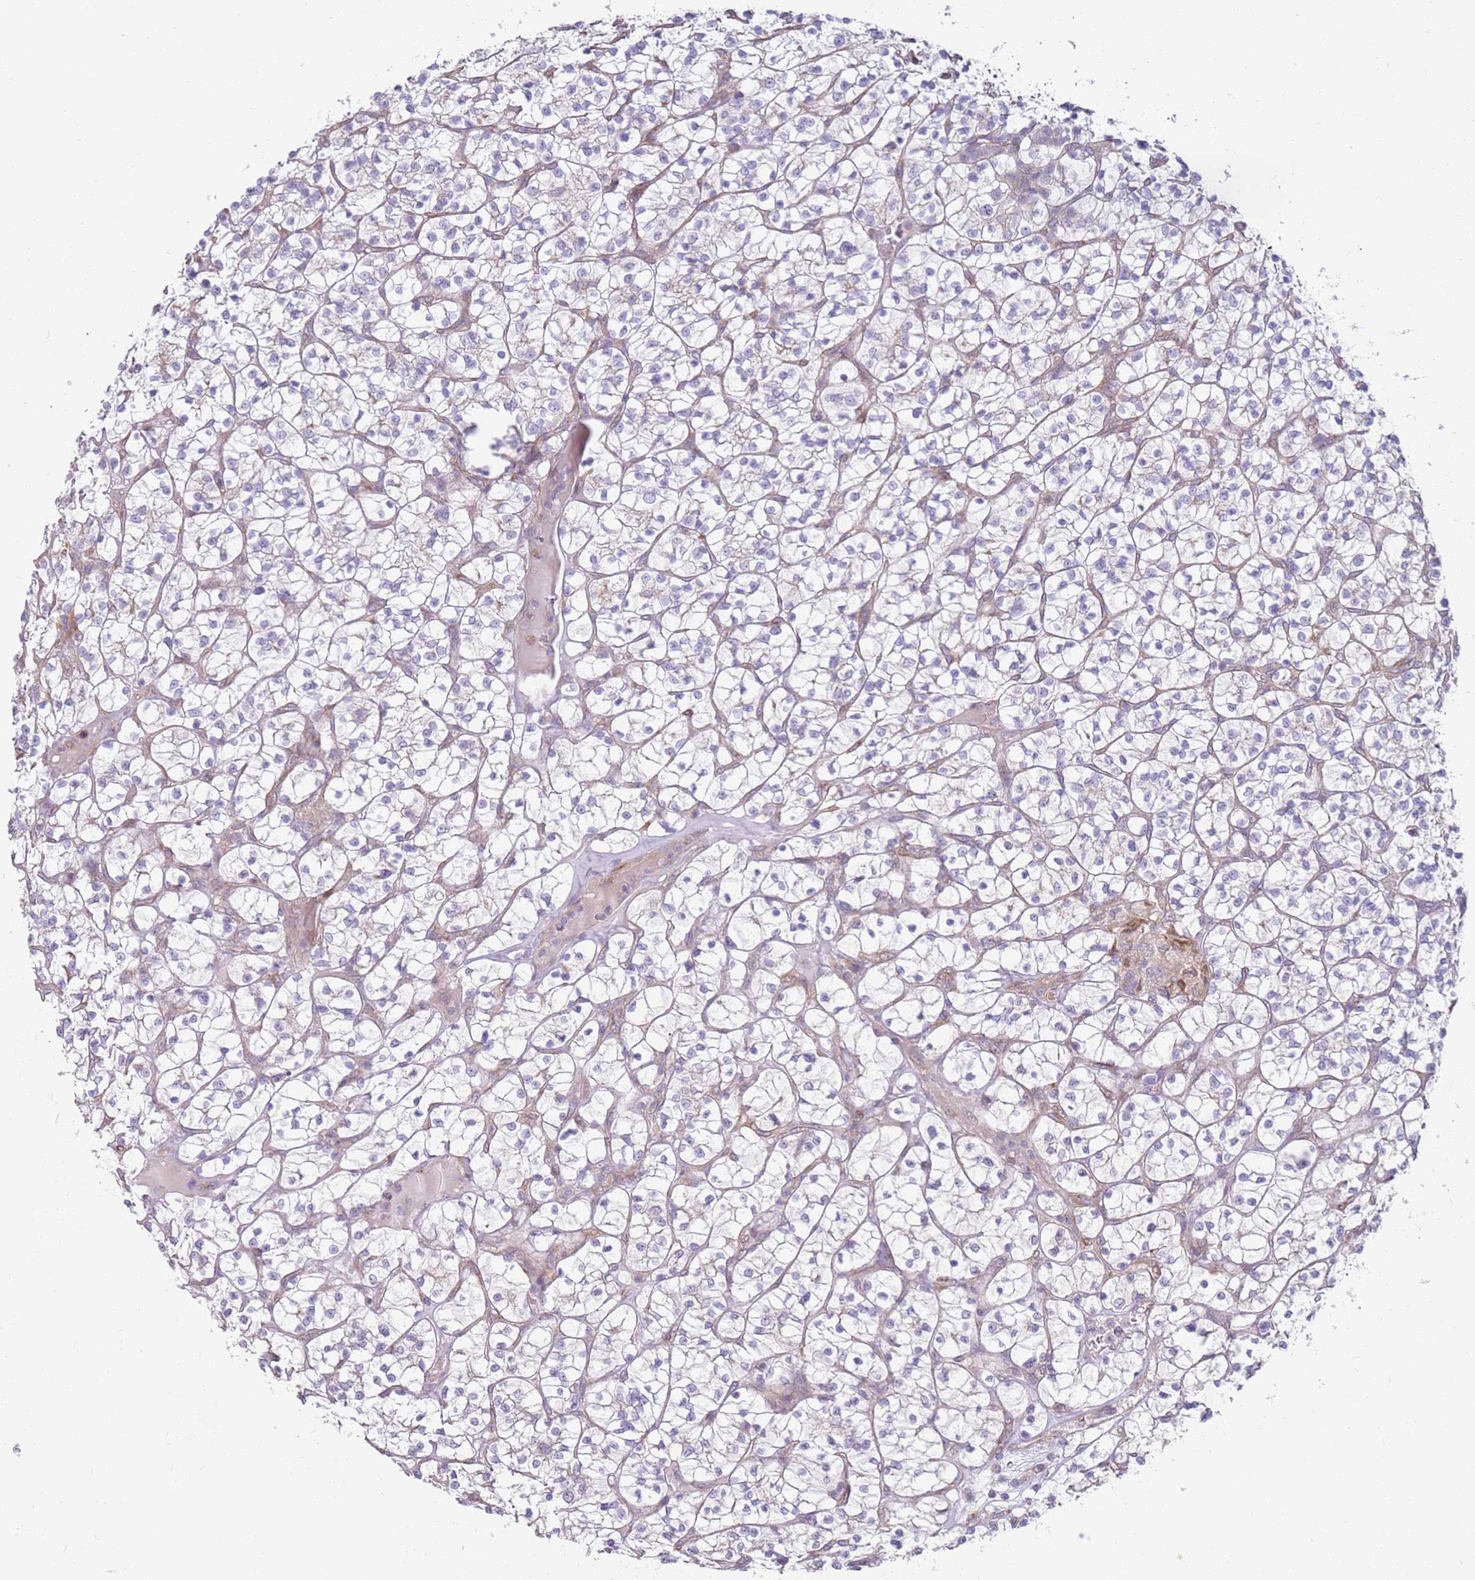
{"staining": {"intensity": "negative", "quantity": "none", "location": "none"}, "tissue": "renal cancer", "cell_type": "Tumor cells", "image_type": "cancer", "snomed": [{"axis": "morphology", "description": "Adenocarcinoma, NOS"}, {"axis": "topography", "description": "Kidney"}], "caption": "The photomicrograph reveals no significant positivity in tumor cells of renal cancer (adenocarcinoma).", "gene": "GRAP", "patient": {"sex": "female", "age": 64}}